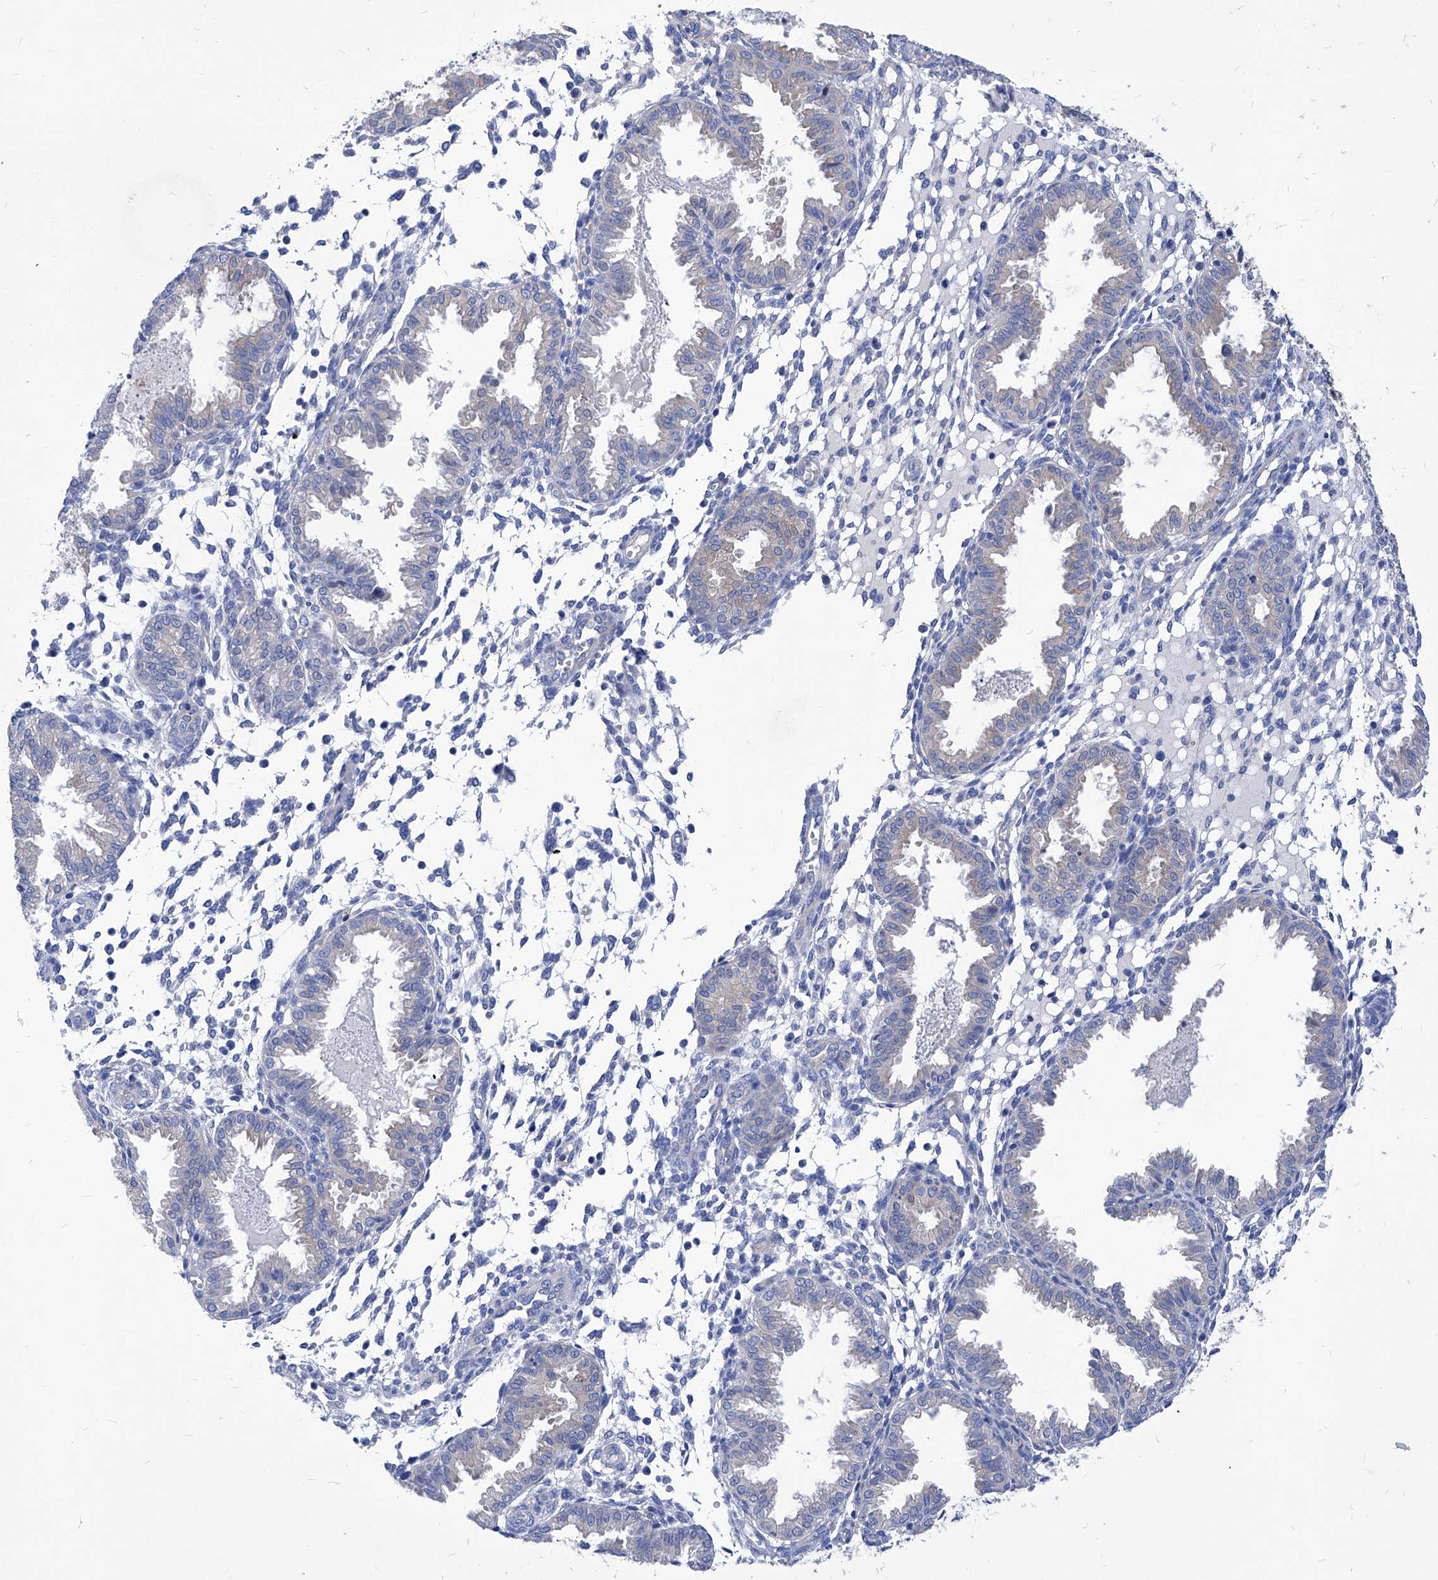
{"staining": {"intensity": "negative", "quantity": "none", "location": "none"}, "tissue": "endometrium", "cell_type": "Cells in endometrial stroma", "image_type": "normal", "snomed": [{"axis": "morphology", "description": "Normal tissue, NOS"}, {"axis": "topography", "description": "Endometrium"}], "caption": "This is an immunohistochemistry (IHC) photomicrograph of normal human endometrium. There is no expression in cells in endometrial stroma.", "gene": "XPNPEP1", "patient": {"sex": "female", "age": 33}}